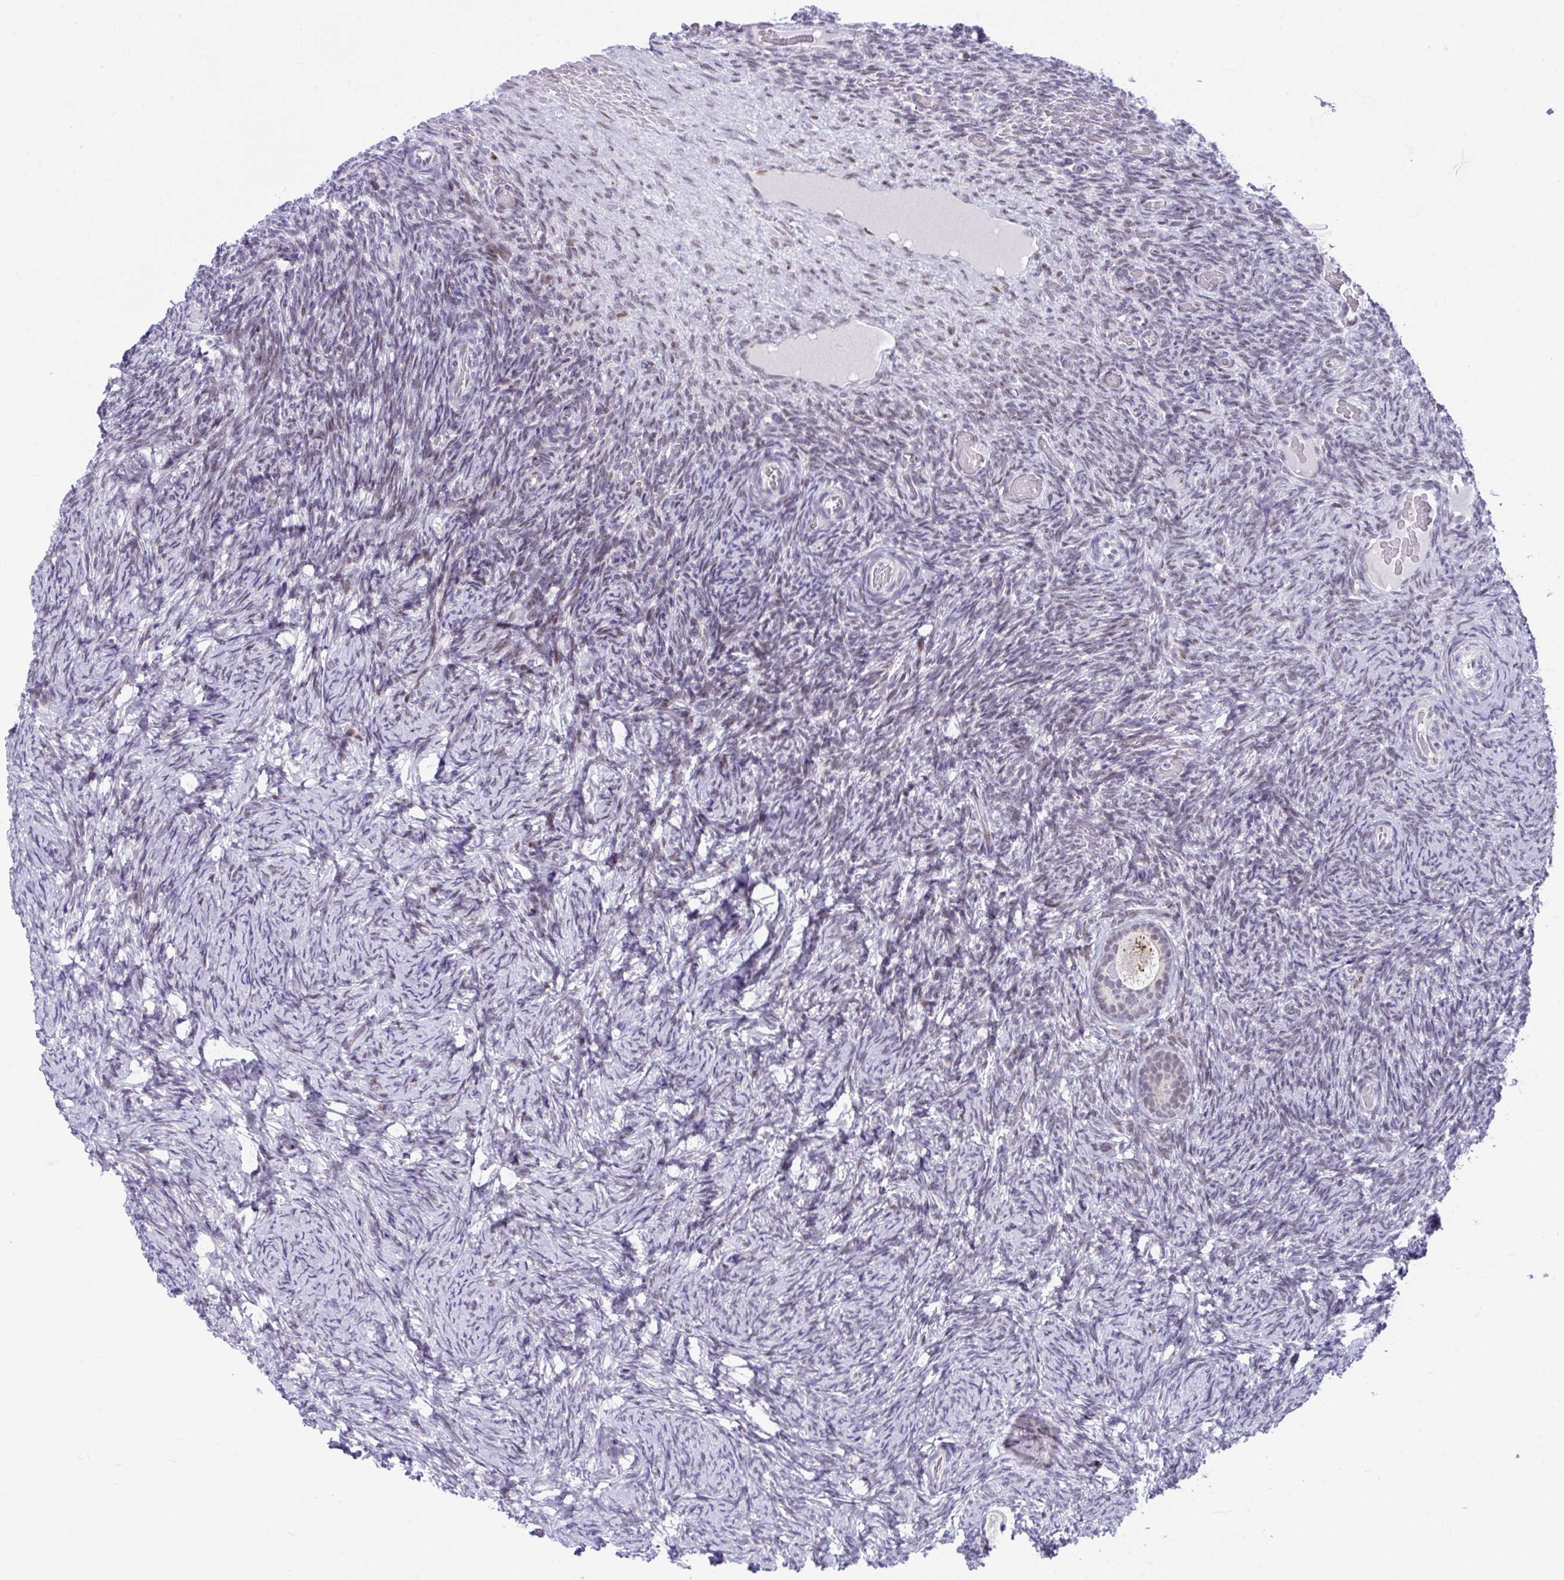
{"staining": {"intensity": "negative", "quantity": "none", "location": "none"}, "tissue": "ovary", "cell_type": "Follicle cells", "image_type": "normal", "snomed": [{"axis": "morphology", "description": "Normal tissue, NOS"}, {"axis": "topography", "description": "Ovary"}], "caption": "An image of ovary stained for a protein exhibits no brown staining in follicle cells.", "gene": "SLC35C2", "patient": {"sex": "female", "age": 34}}